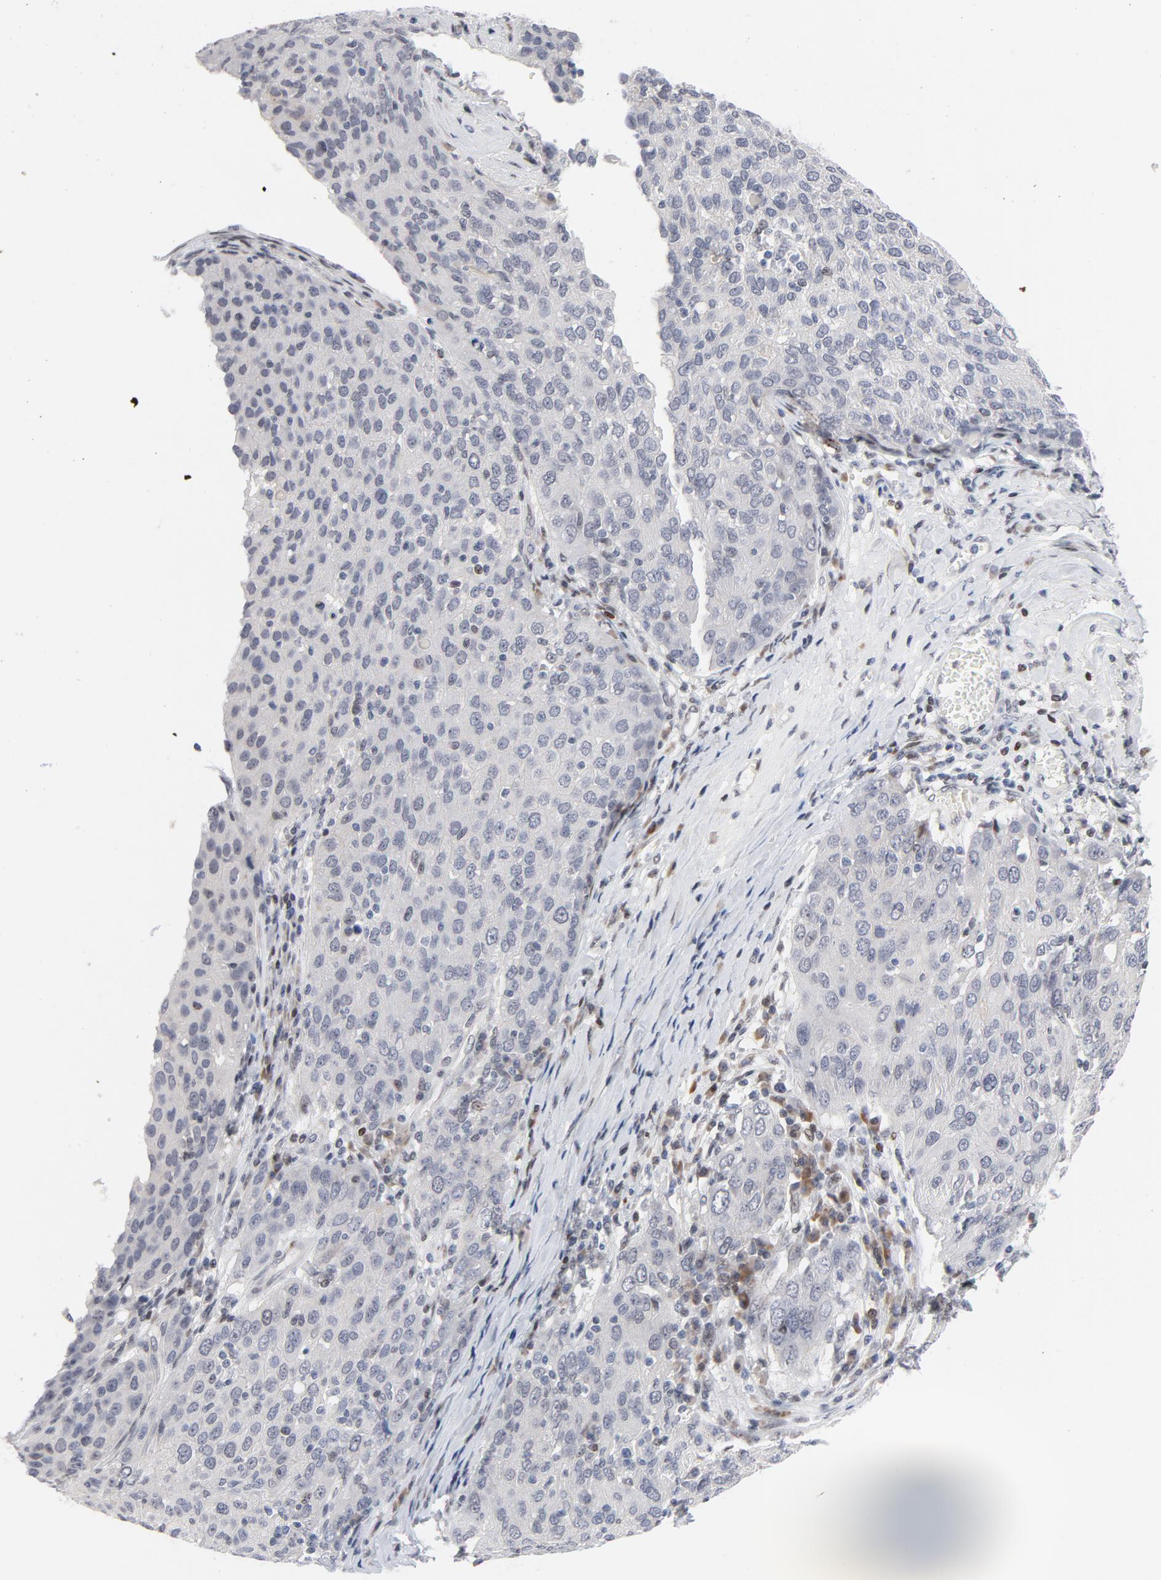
{"staining": {"intensity": "negative", "quantity": "none", "location": "none"}, "tissue": "ovarian cancer", "cell_type": "Tumor cells", "image_type": "cancer", "snomed": [{"axis": "morphology", "description": "Carcinoma, endometroid"}, {"axis": "topography", "description": "Ovary"}], "caption": "Ovarian cancer (endometroid carcinoma) was stained to show a protein in brown. There is no significant positivity in tumor cells. (DAB immunohistochemistry with hematoxylin counter stain).", "gene": "NFIC", "patient": {"sex": "female", "age": 50}}